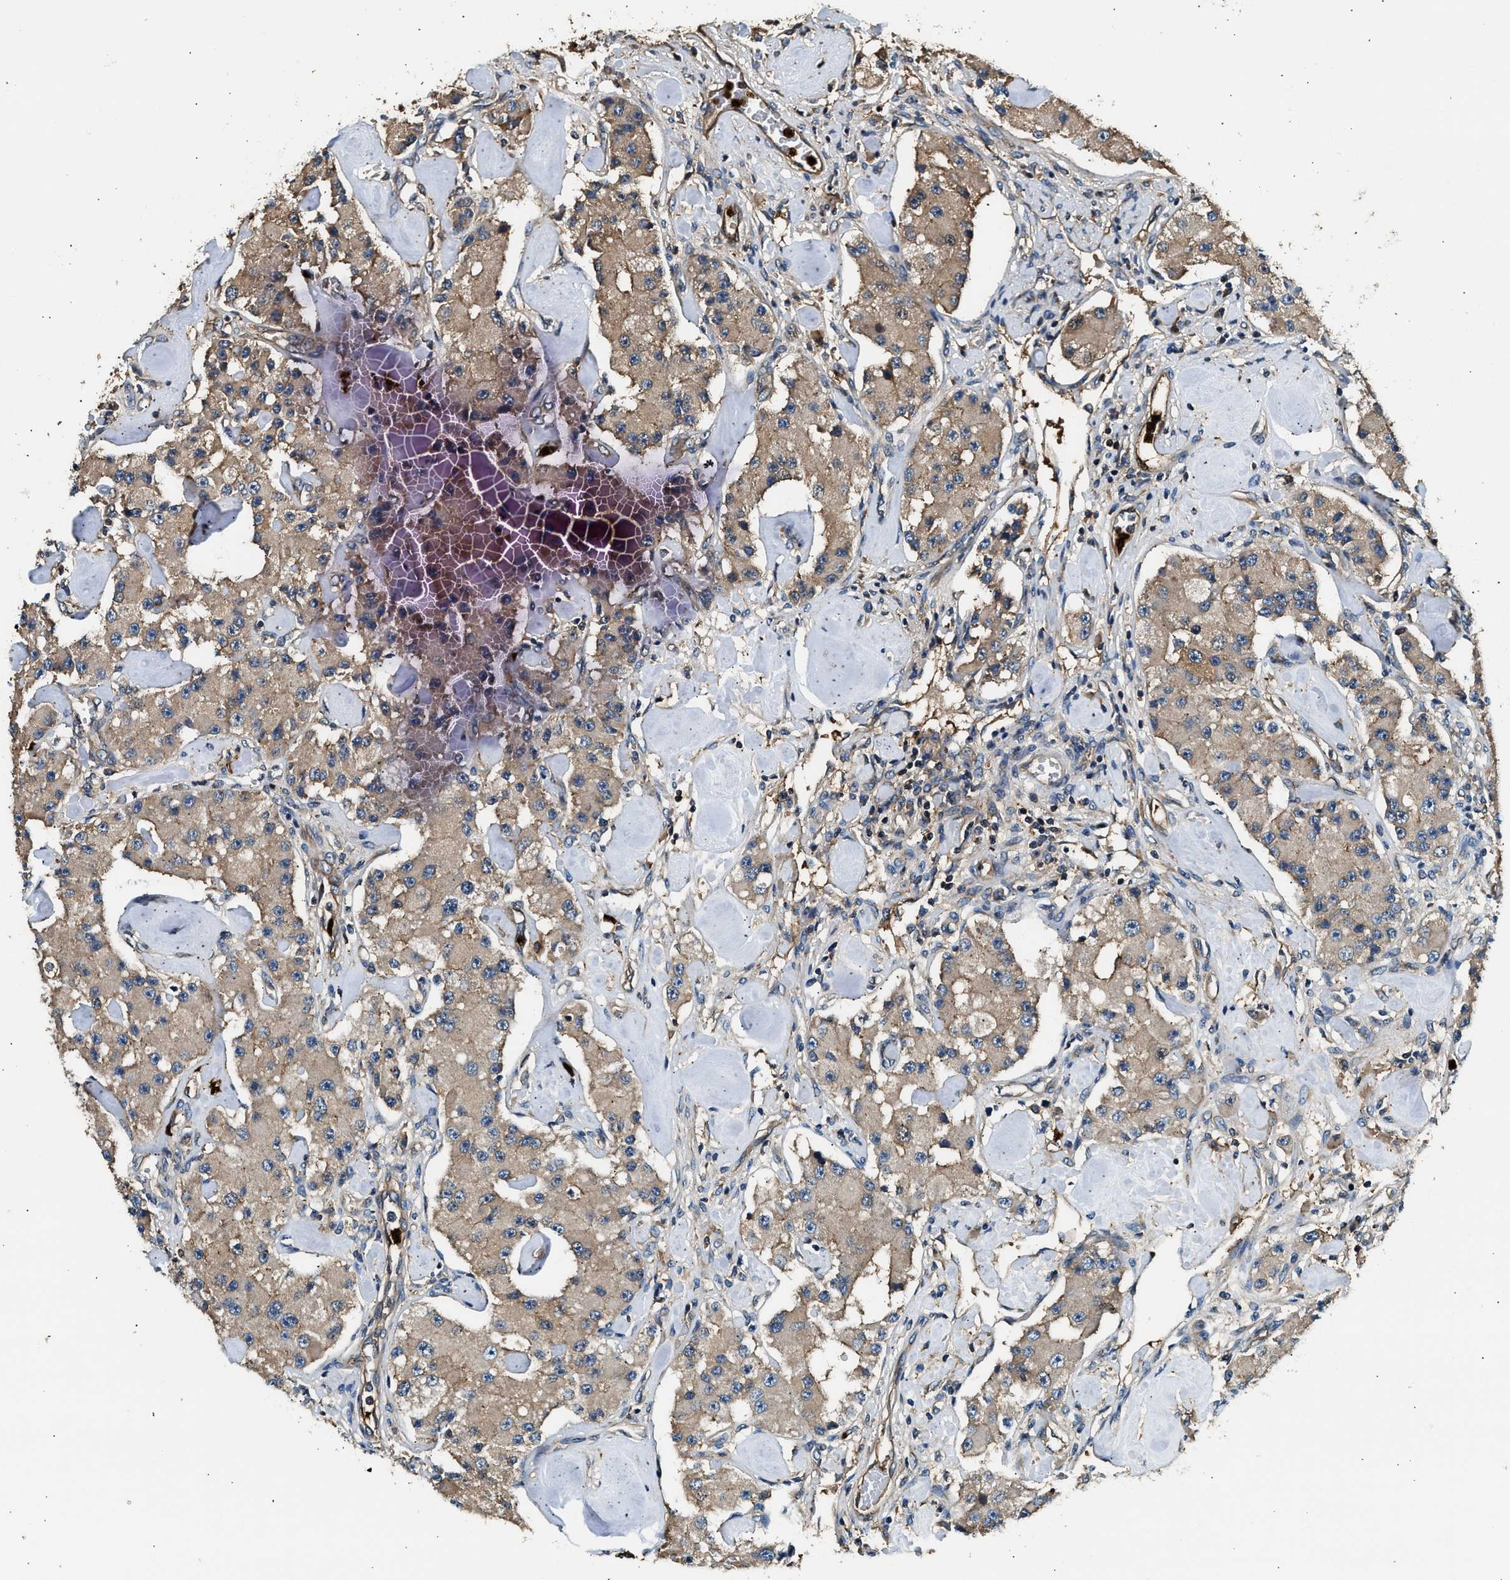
{"staining": {"intensity": "moderate", "quantity": "25%-75%", "location": "cytoplasmic/membranous"}, "tissue": "carcinoid", "cell_type": "Tumor cells", "image_type": "cancer", "snomed": [{"axis": "morphology", "description": "Carcinoid, malignant, NOS"}, {"axis": "topography", "description": "Pancreas"}], "caption": "The micrograph exhibits immunohistochemical staining of carcinoid. There is moderate cytoplasmic/membranous positivity is appreciated in approximately 25%-75% of tumor cells. The protein is stained brown, and the nuclei are stained in blue (DAB (3,3'-diaminobenzidine) IHC with brightfield microscopy, high magnification).", "gene": "ANXA3", "patient": {"sex": "male", "age": 41}}